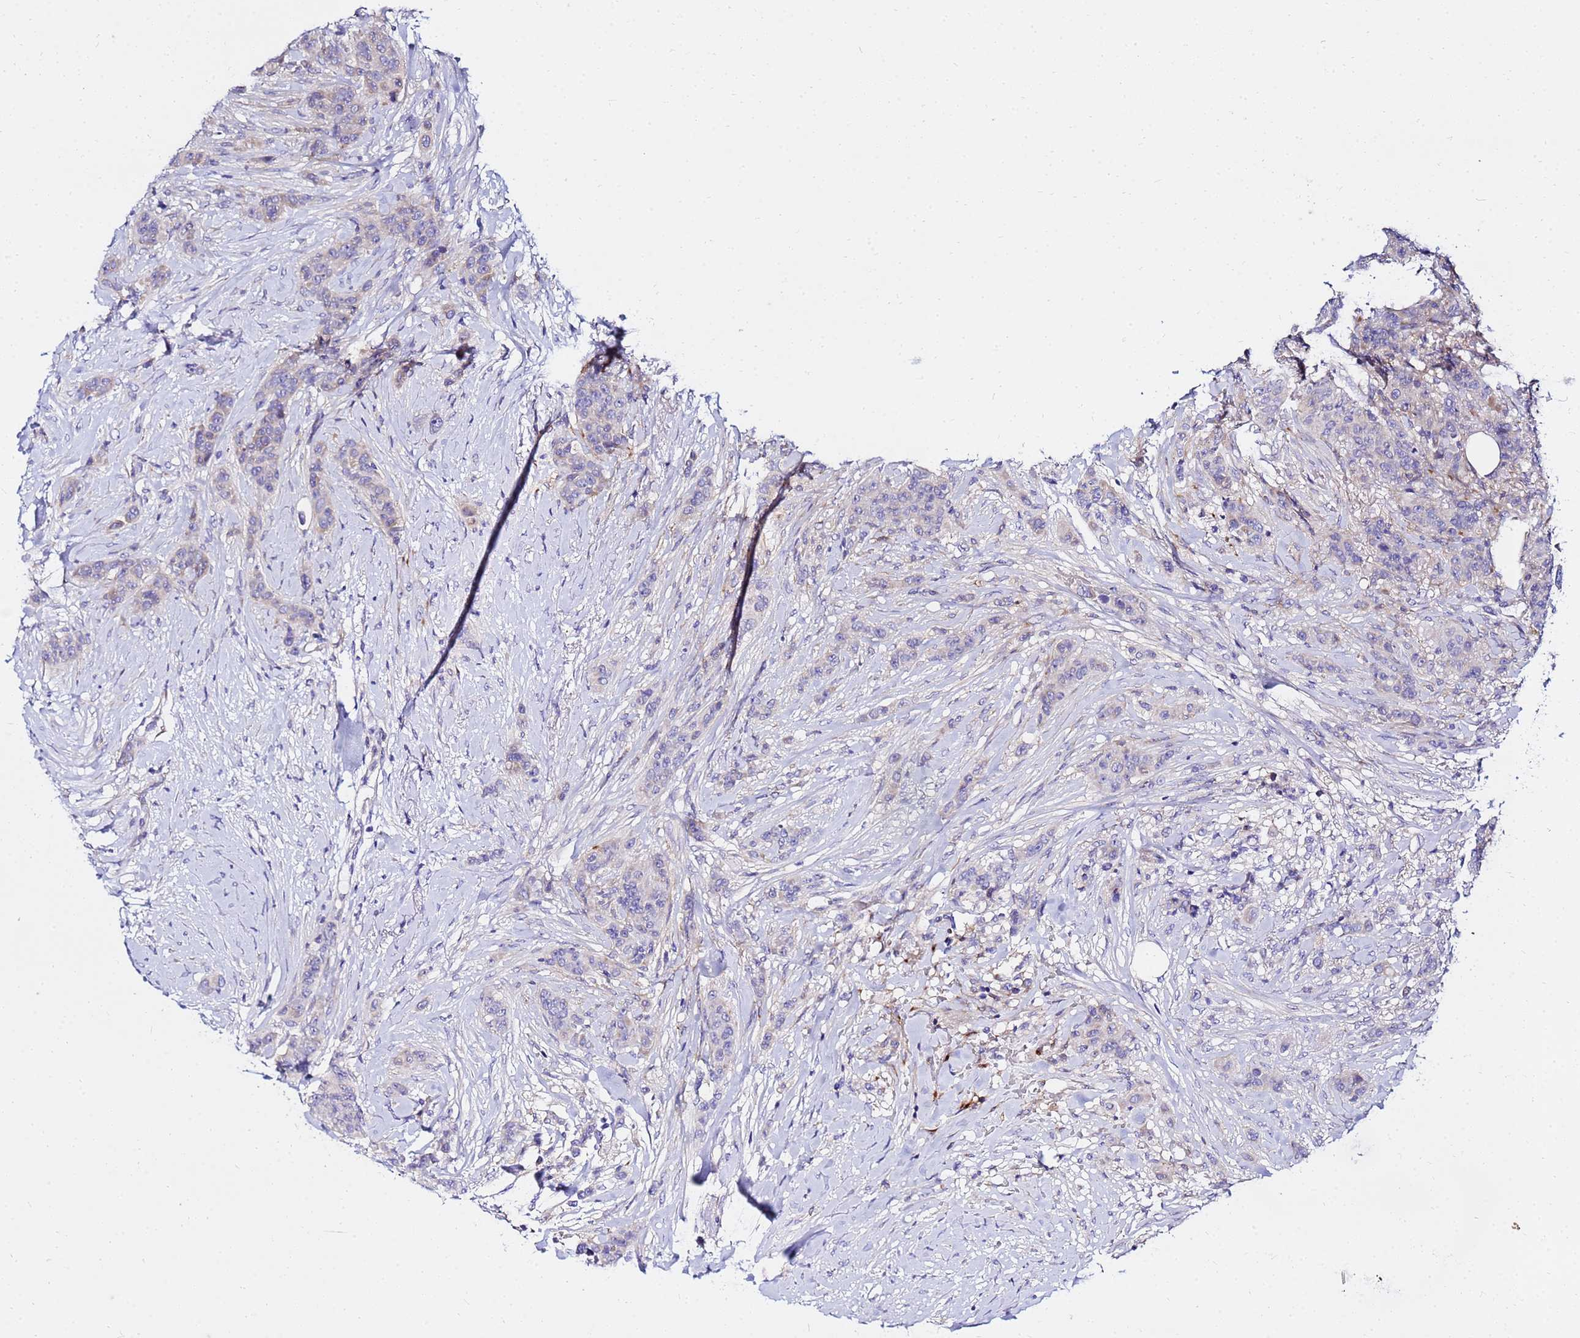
{"staining": {"intensity": "negative", "quantity": "none", "location": "none"}, "tissue": "breast cancer", "cell_type": "Tumor cells", "image_type": "cancer", "snomed": [{"axis": "morphology", "description": "Duct carcinoma"}, {"axis": "topography", "description": "Breast"}], "caption": "Breast infiltrating ductal carcinoma was stained to show a protein in brown. There is no significant staining in tumor cells.", "gene": "HERC5", "patient": {"sex": "female", "age": 40}}